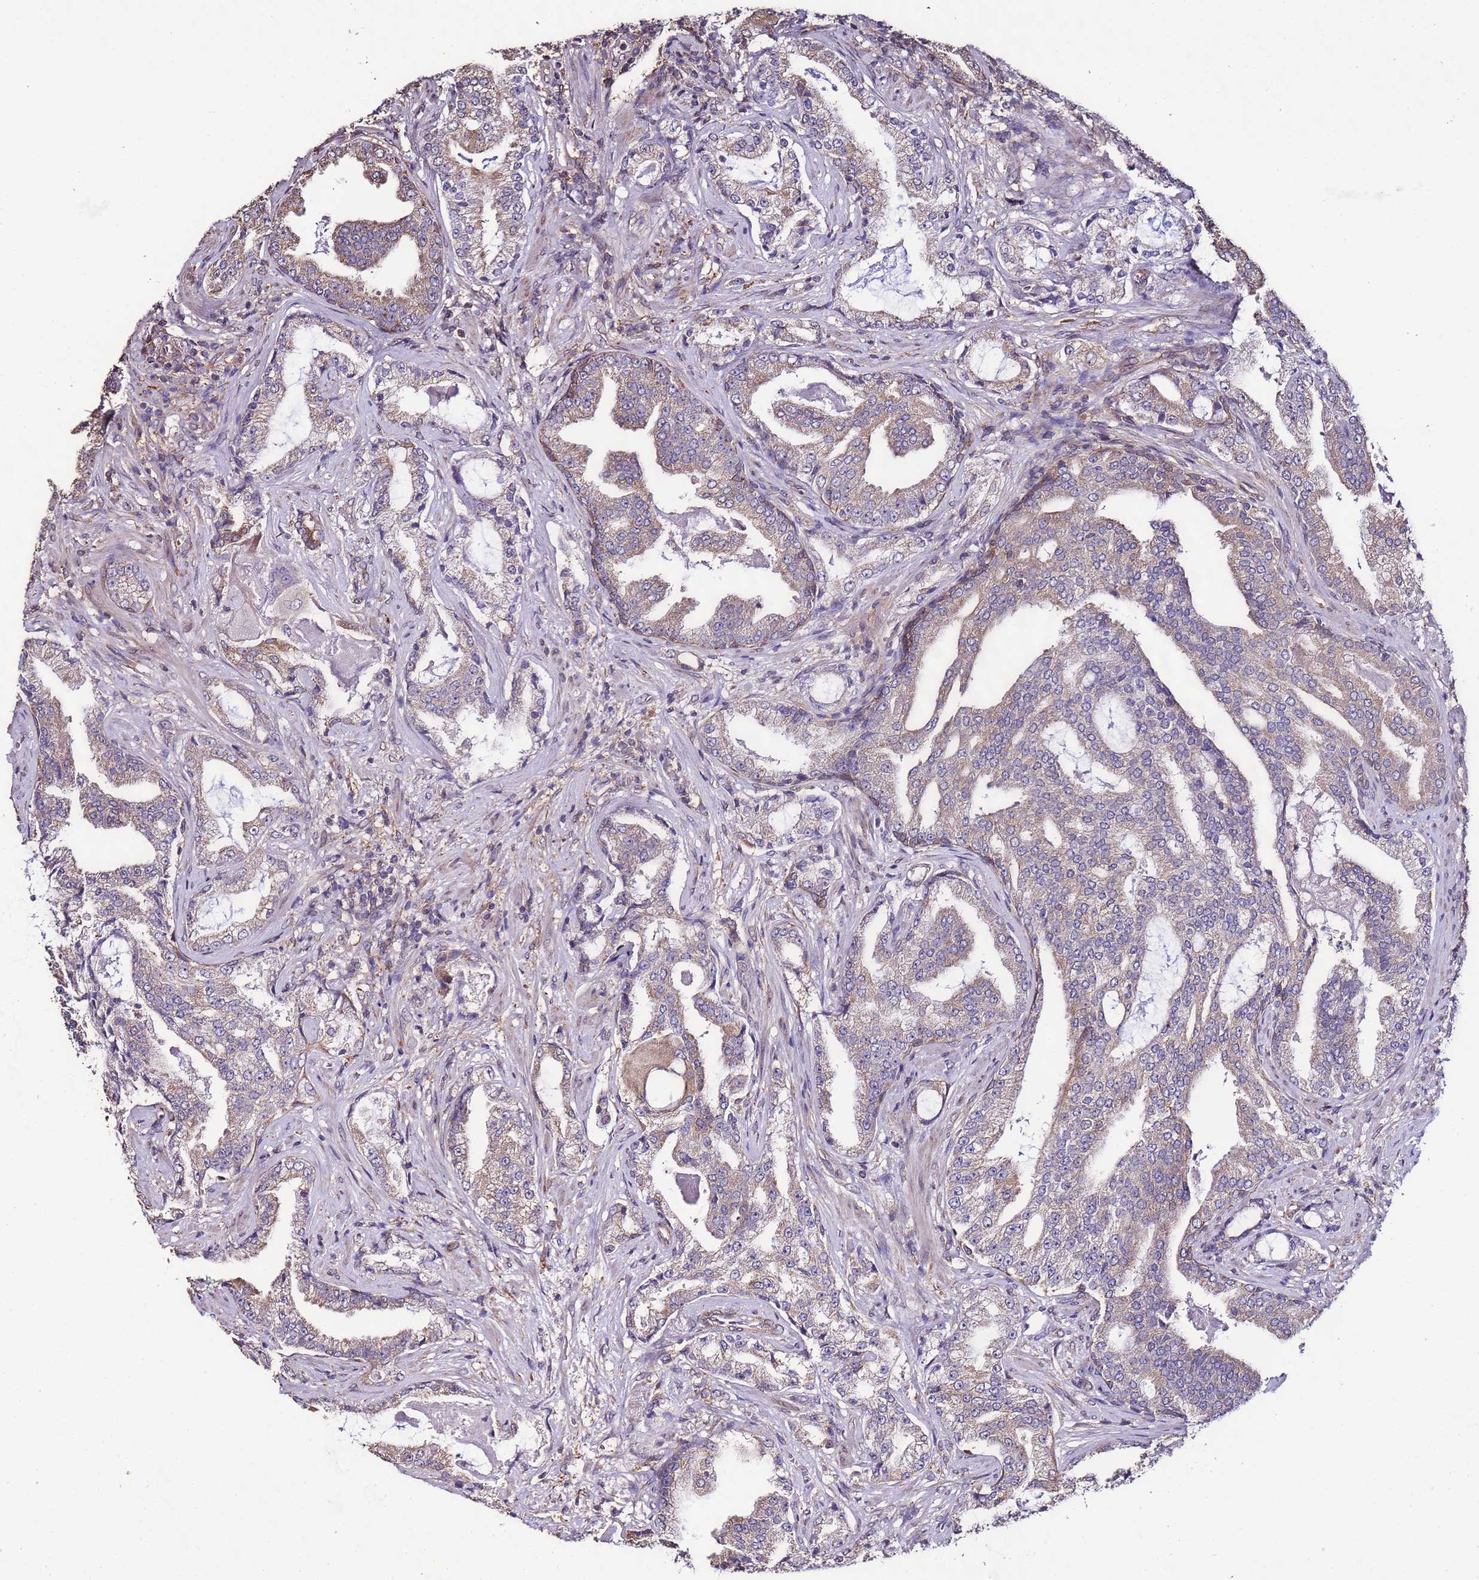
{"staining": {"intensity": "moderate", "quantity": "<25%", "location": "cytoplasmic/membranous"}, "tissue": "prostate cancer", "cell_type": "Tumor cells", "image_type": "cancer", "snomed": [{"axis": "morphology", "description": "Adenocarcinoma, High grade"}, {"axis": "topography", "description": "Prostate"}], "caption": "An immunohistochemistry photomicrograph of neoplastic tissue is shown. Protein staining in brown labels moderate cytoplasmic/membranous positivity in prostate cancer (adenocarcinoma (high-grade)) within tumor cells.", "gene": "SLC41A3", "patient": {"sex": "male", "age": 68}}